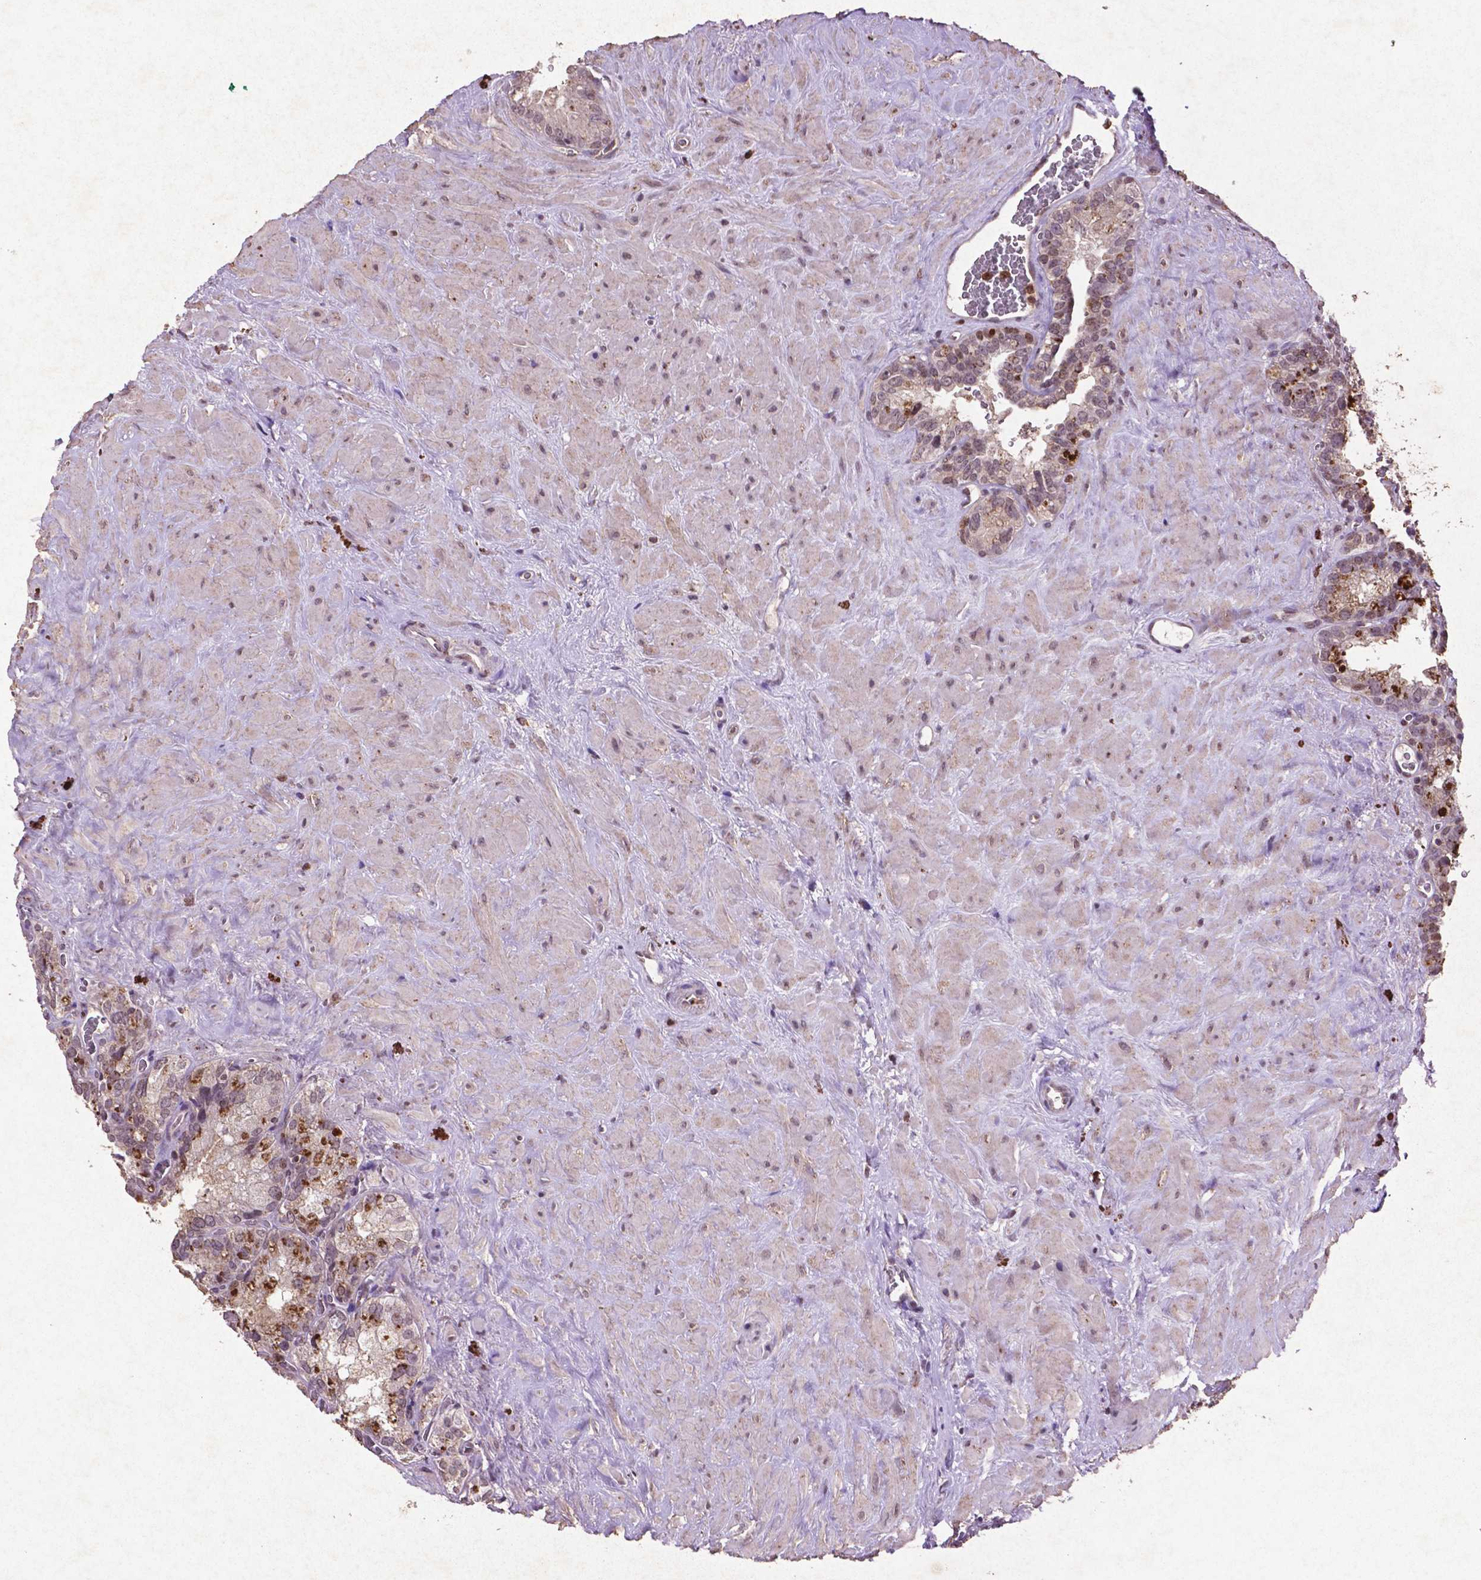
{"staining": {"intensity": "negative", "quantity": "none", "location": "none"}, "tissue": "seminal vesicle", "cell_type": "Glandular cells", "image_type": "normal", "snomed": [{"axis": "morphology", "description": "Normal tissue, NOS"}, {"axis": "topography", "description": "Prostate"}, {"axis": "topography", "description": "Seminal veicle"}], "caption": "This photomicrograph is of unremarkable seminal vesicle stained with immunohistochemistry (IHC) to label a protein in brown with the nuclei are counter-stained blue. There is no positivity in glandular cells. (Stains: DAB (3,3'-diaminobenzidine) immunohistochemistry (IHC) with hematoxylin counter stain, Microscopy: brightfield microscopy at high magnification).", "gene": "GLRX", "patient": {"sex": "male", "age": 71}}